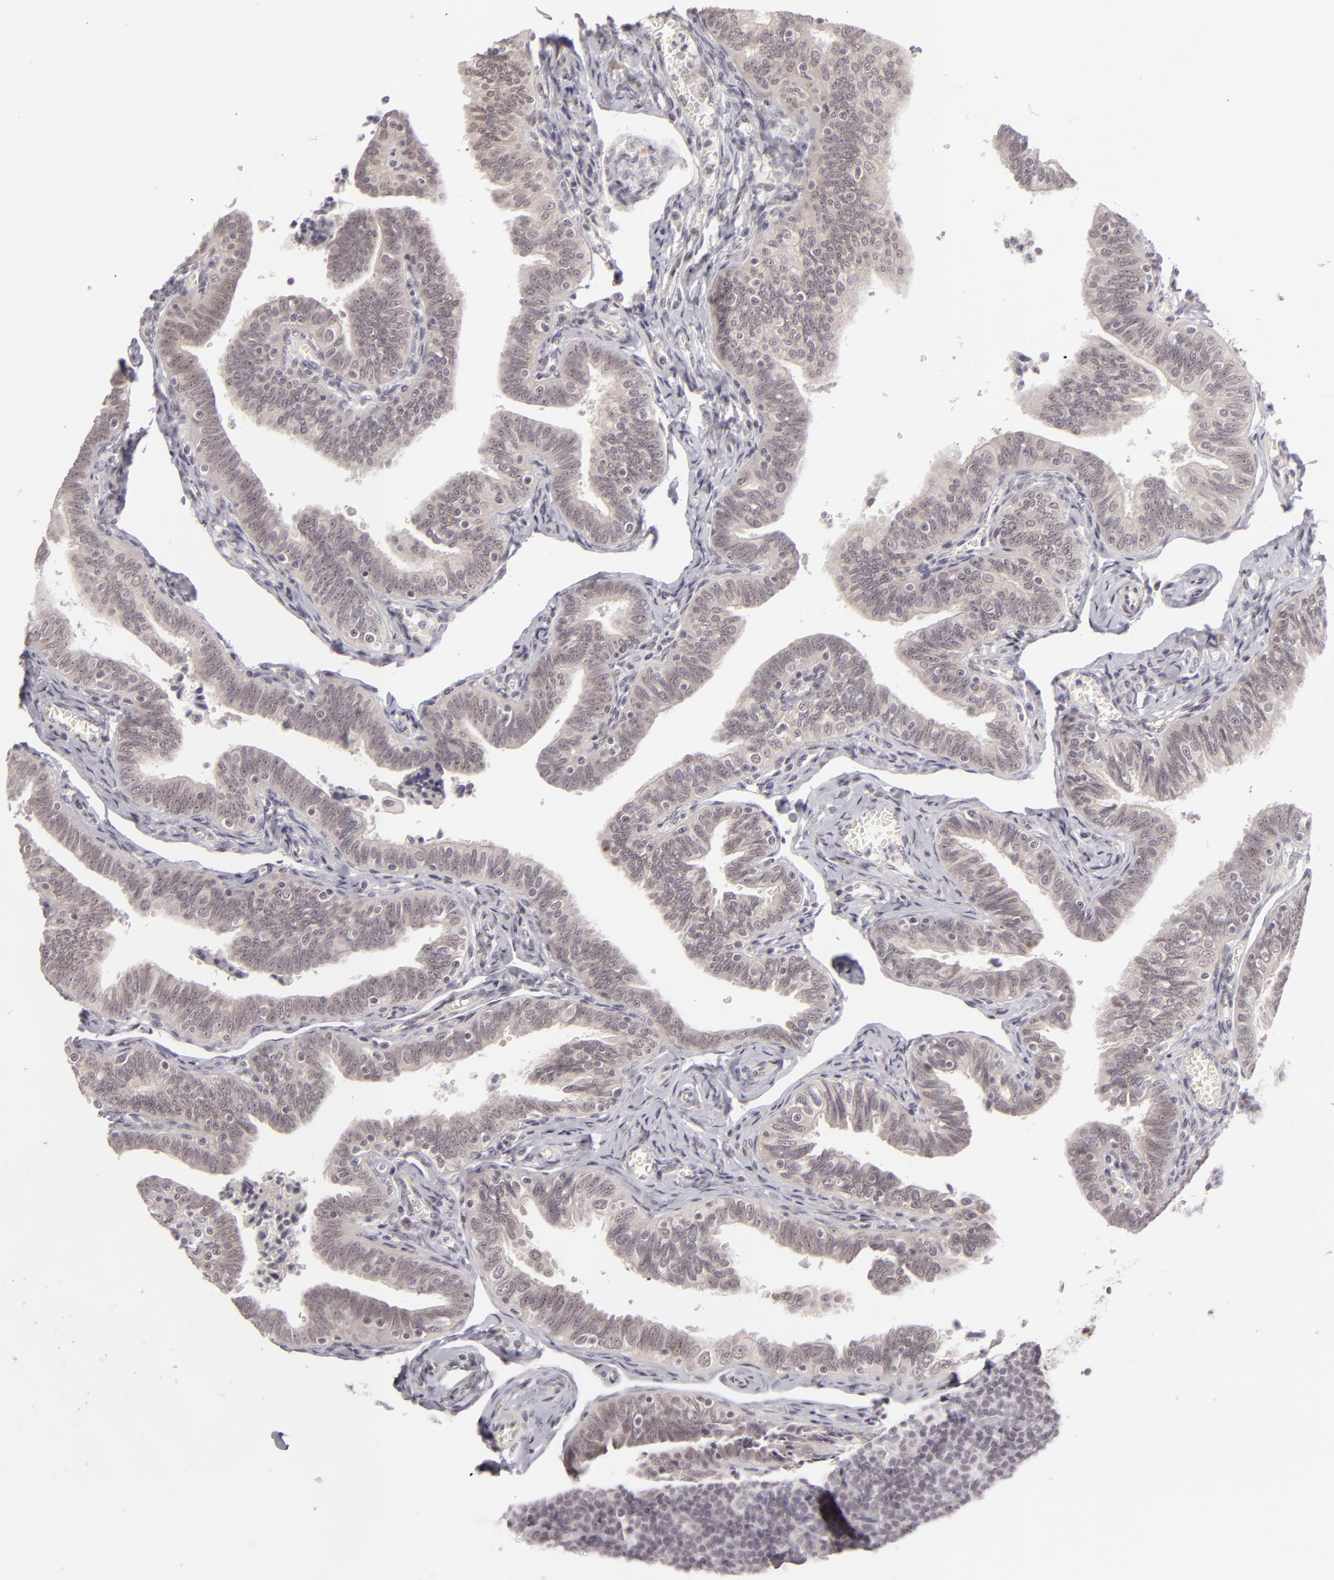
{"staining": {"intensity": "weak", "quantity": ">75%", "location": "cytoplasmic/membranous"}, "tissue": "fallopian tube", "cell_type": "Glandular cells", "image_type": "normal", "snomed": [{"axis": "morphology", "description": "Normal tissue, NOS"}, {"axis": "topography", "description": "Fallopian tube"}, {"axis": "topography", "description": "Ovary"}], "caption": "High-power microscopy captured an immunohistochemistry micrograph of unremarkable fallopian tube, revealing weak cytoplasmic/membranous positivity in approximately >75% of glandular cells.", "gene": "DLG3", "patient": {"sex": "female", "age": 69}}